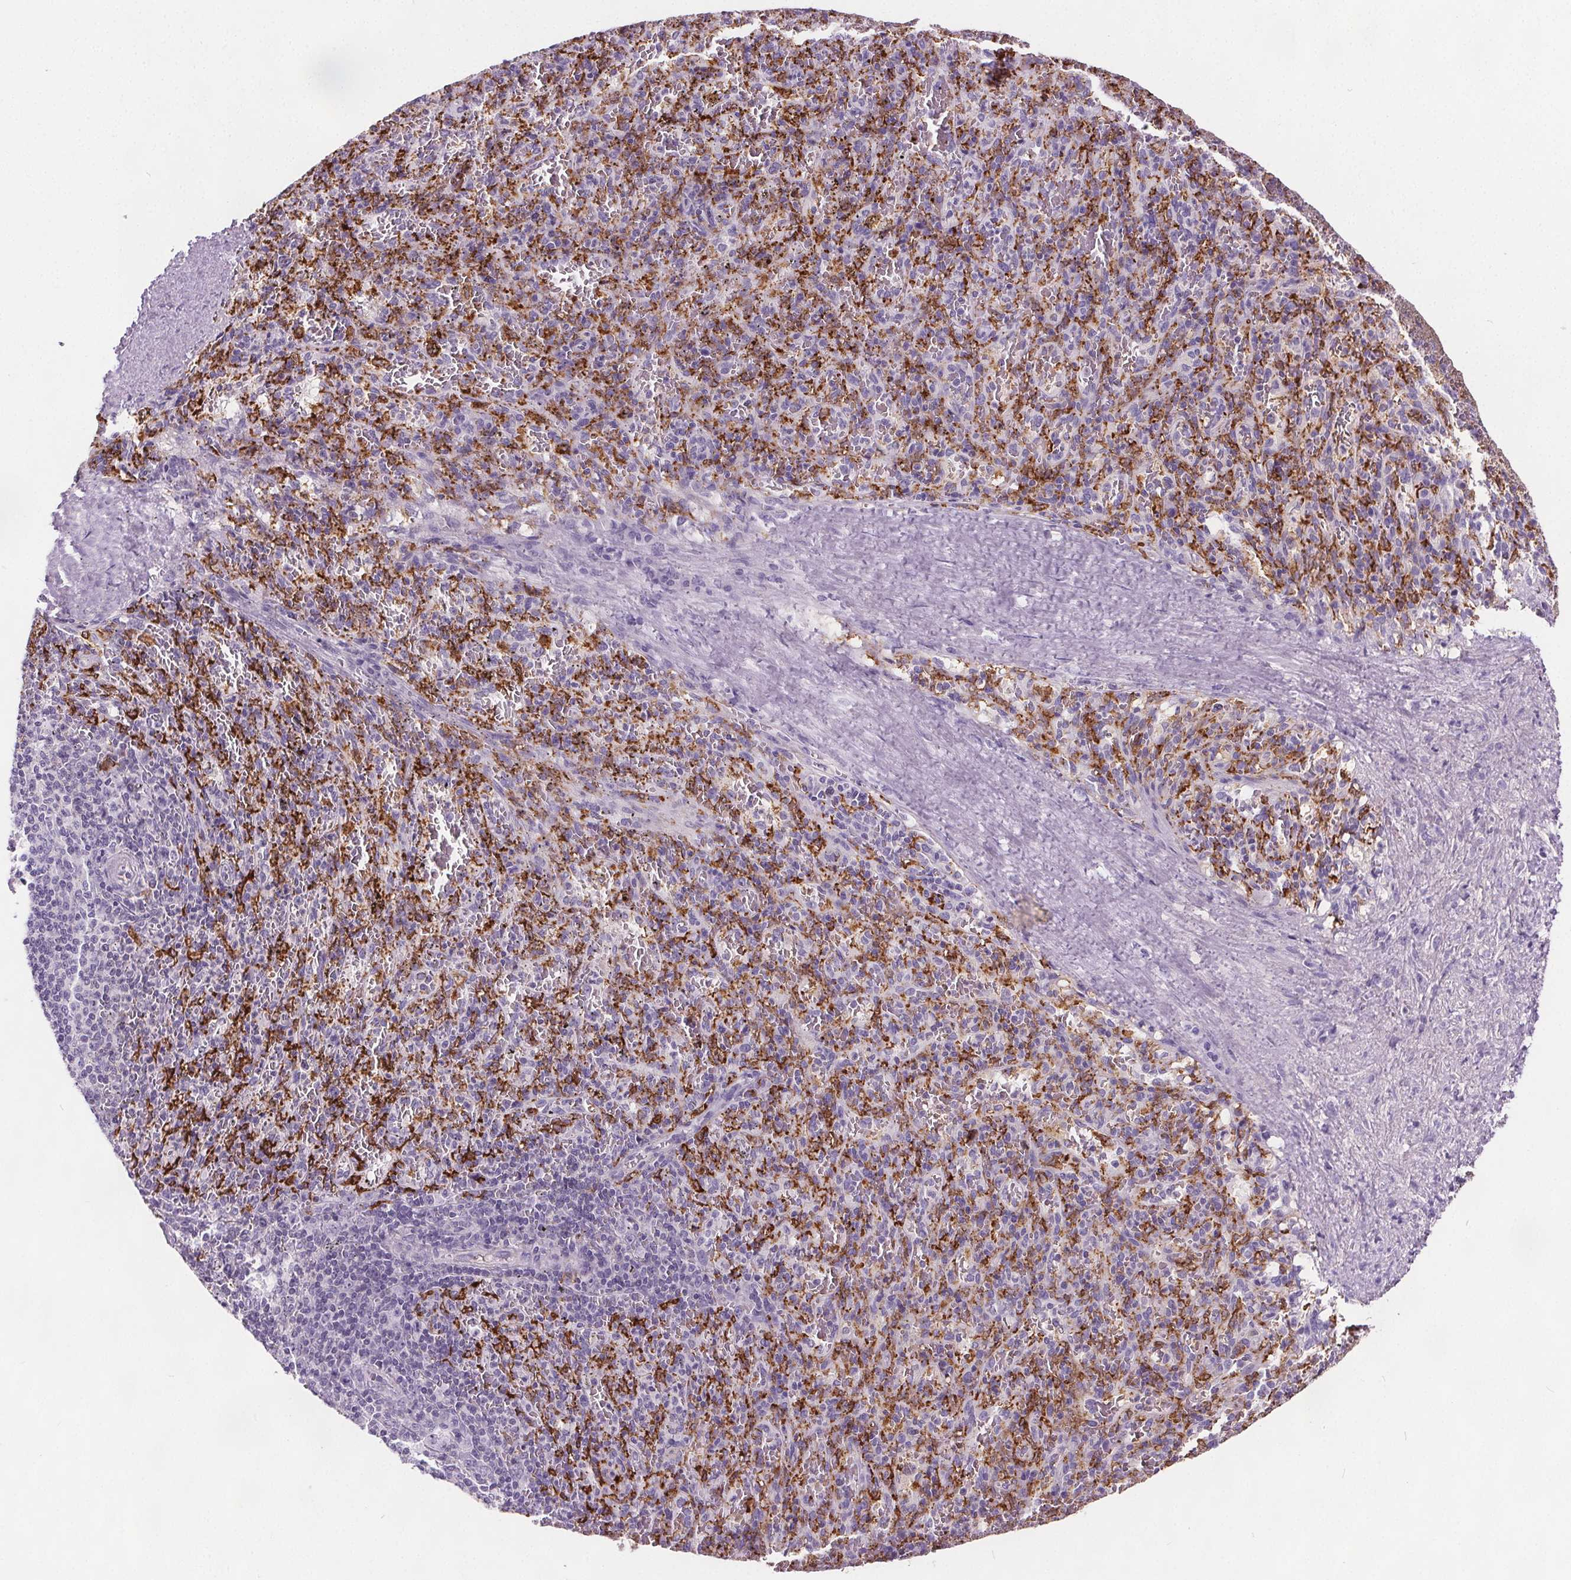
{"staining": {"intensity": "strong", "quantity": "25%-75%", "location": "cytoplasmic/membranous"}, "tissue": "spleen", "cell_type": "Cells in red pulp", "image_type": "normal", "snomed": [{"axis": "morphology", "description": "Normal tissue, NOS"}, {"axis": "topography", "description": "Spleen"}], "caption": "Protein staining of unremarkable spleen shows strong cytoplasmic/membranous staining in approximately 25%-75% of cells in red pulp.", "gene": "CD5L", "patient": {"sex": "male", "age": 57}}